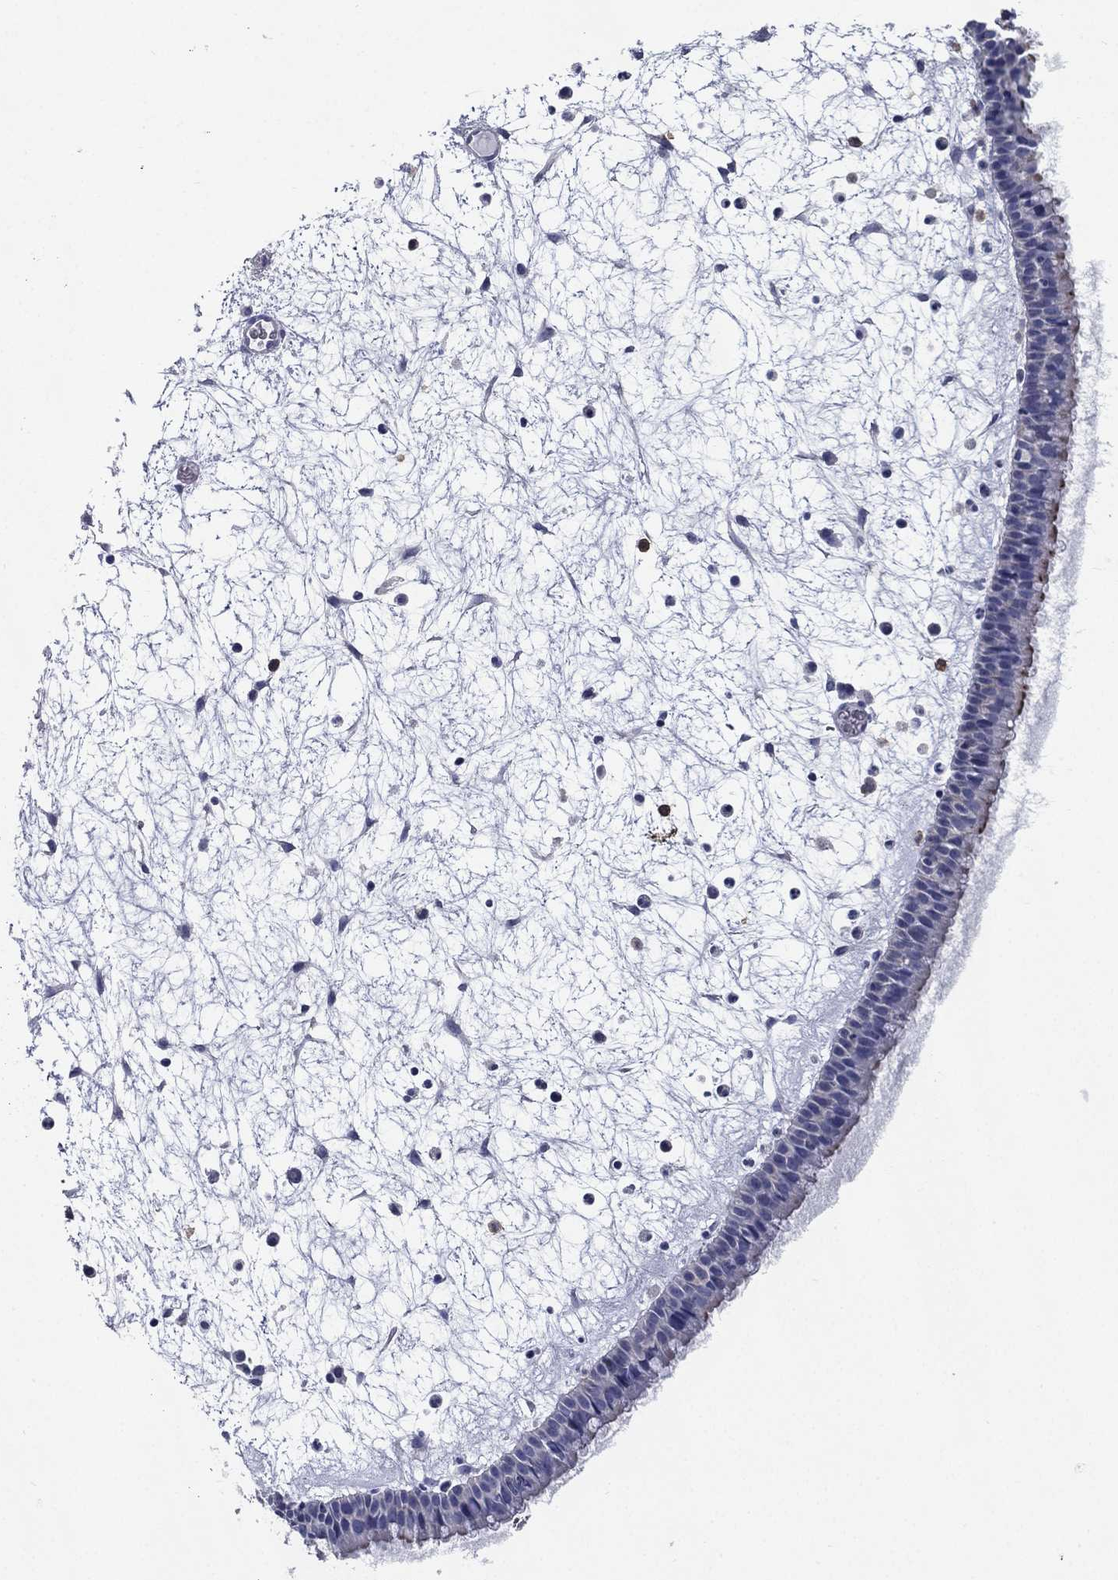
{"staining": {"intensity": "moderate", "quantity": "<25%", "location": "cytoplasmic/membranous"}, "tissue": "nasopharynx", "cell_type": "Respiratory epithelial cells", "image_type": "normal", "snomed": [{"axis": "morphology", "description": "Normal tissue, NOS"}, {"axis": "topography", "description": "Nasopharynx"}], "caption": "Nasopharynx stained with immunohistochemistry (IHC) reveals moderate cytoplasmic/membranous staining in approximately <25% of respiratory epithelial cells.", "gene": "FCER2", "patient": {"sex": "male", "age": 58}}